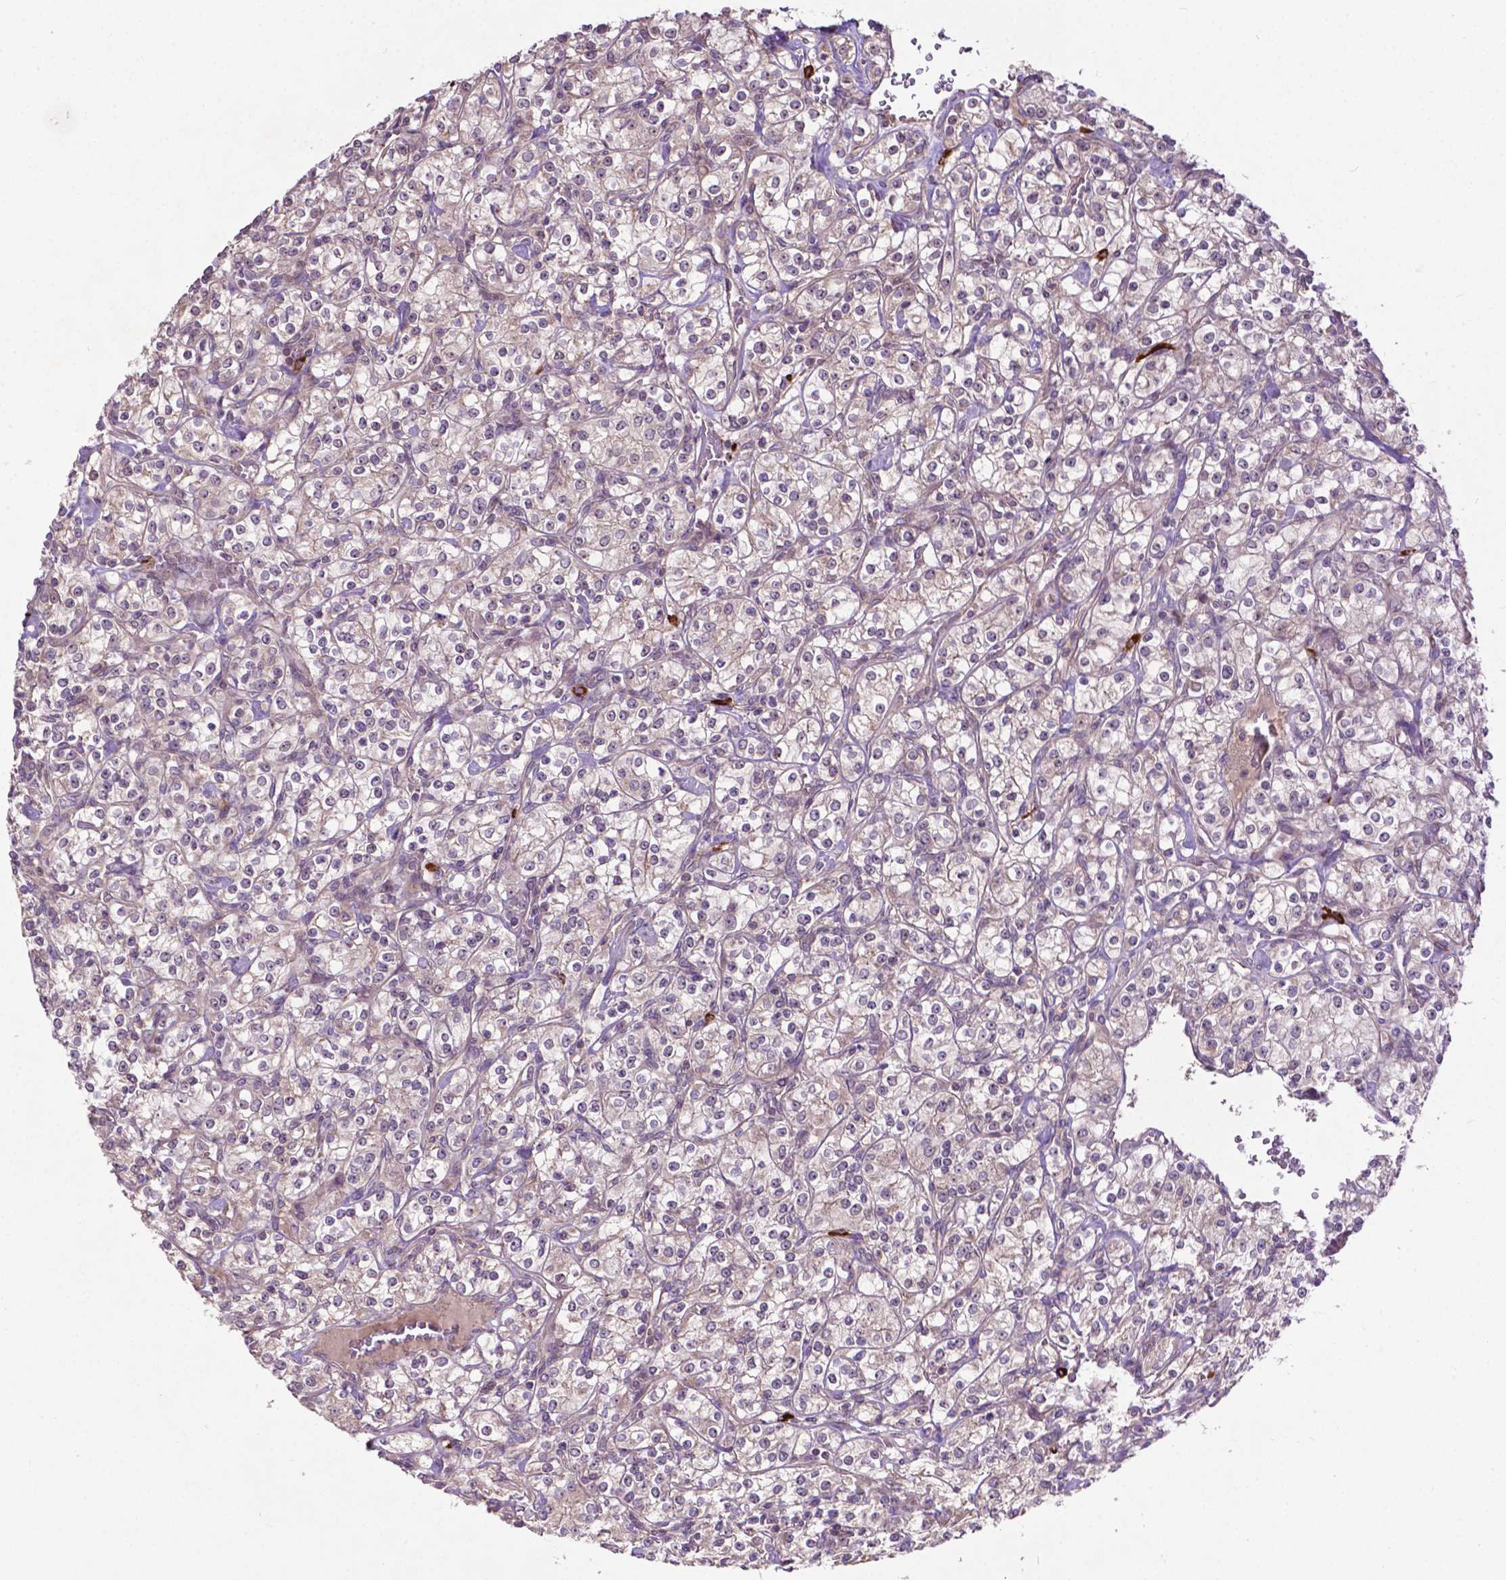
{"staining": {"intensity": "negative", "quantity": "none", "location": "none"}, "tissue": "renal cancer", "cell_type": "Tumor cells", "image_type": "cancer", "snomed": [{"axis": "morphology", "description": "Adenocarcinoma, NOS"}, {"axis": "topography", "description": "Kidney"}], "caption": "DAB immunohistochemical staining of adenocarcinoma (renal) shows no significant expression in tumor cells.", "gene": "PARP3", "patient": {"sex": "male", "age": 77}}